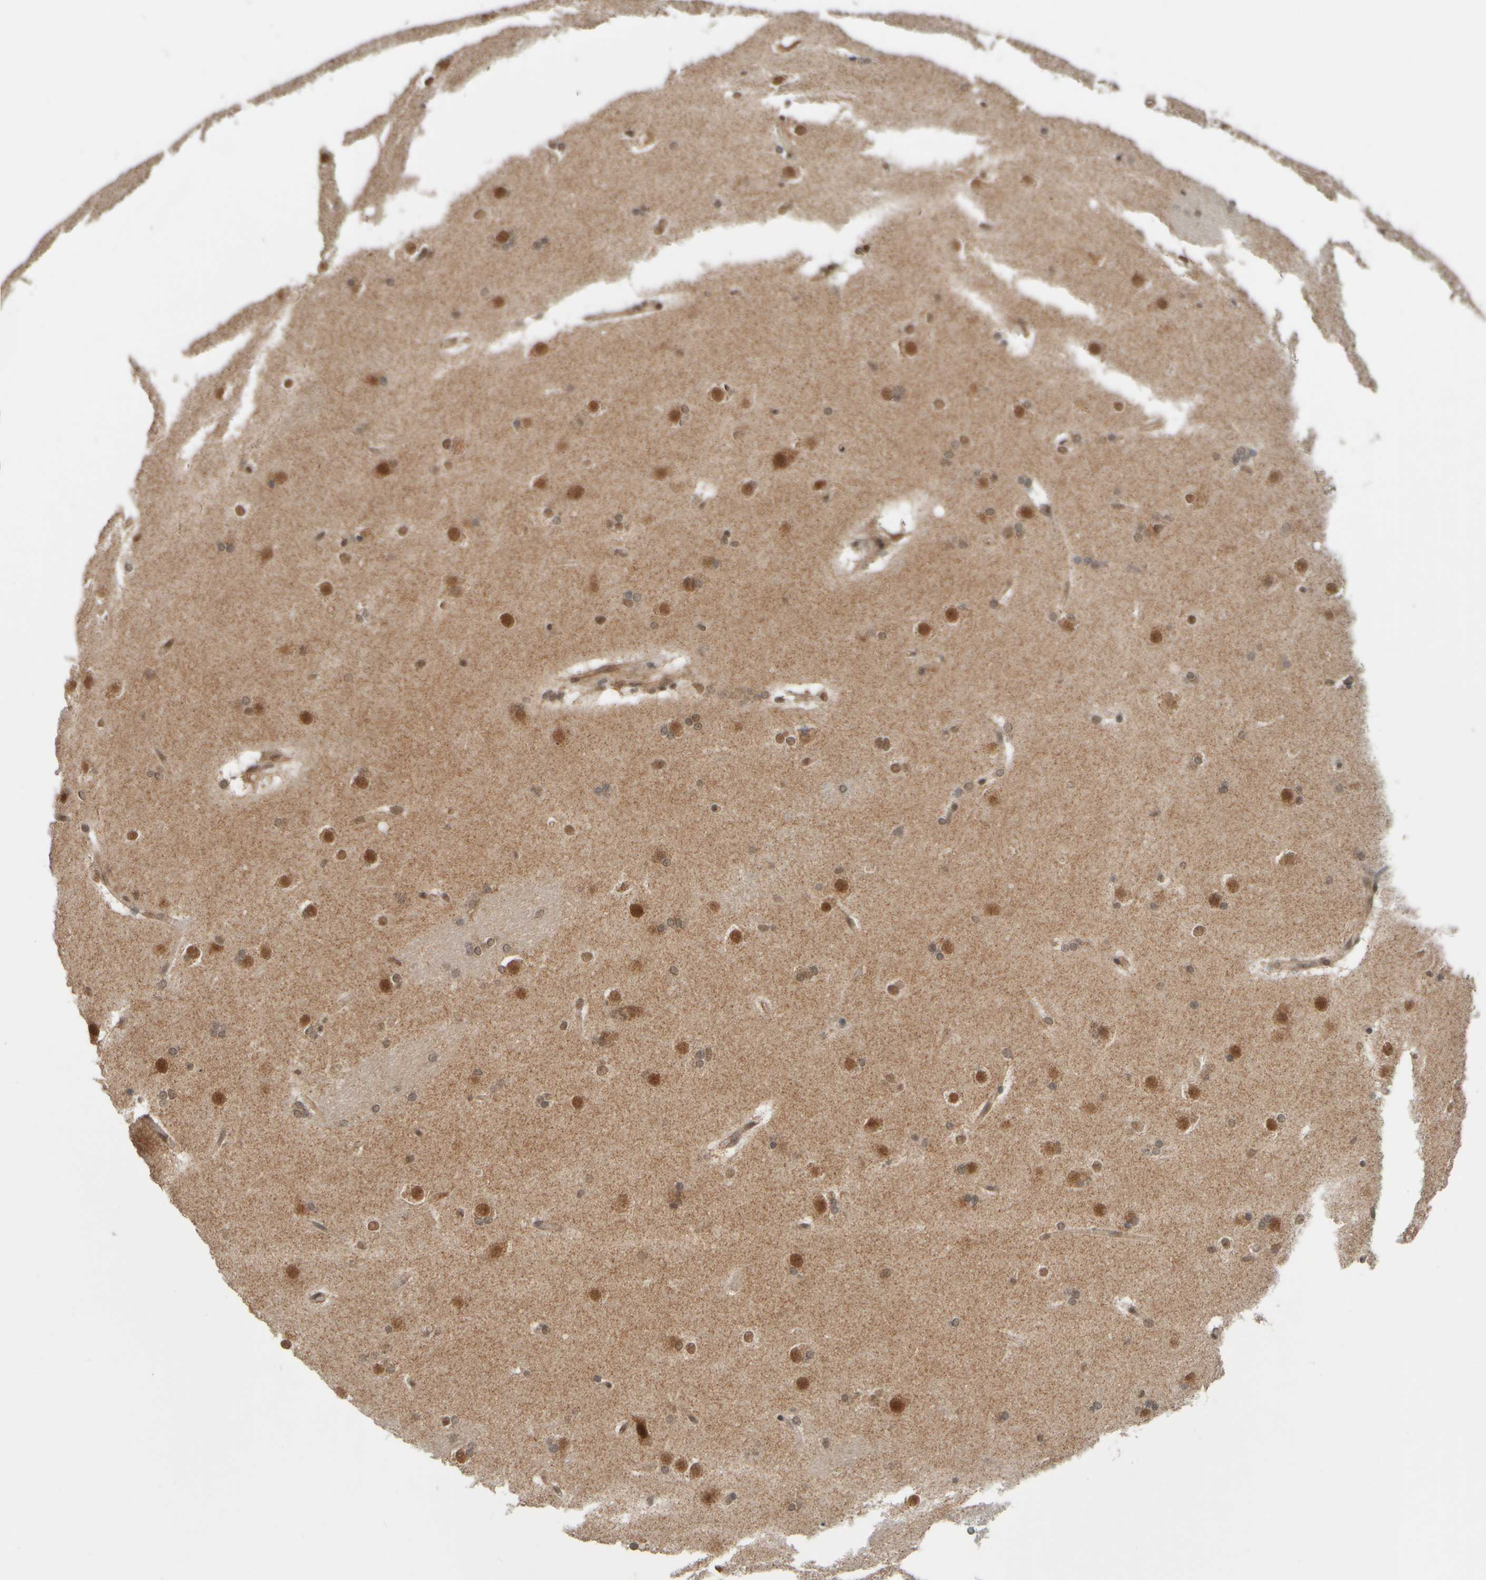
{"staining": {"intensity": "moderate", "quantity": "25%-75%", "location": "nuclear"}, "tissue": "caudate", "cell_type": "Glial cells", "image_type": "normal", "snomed": [{"axis": "morphology", "description": "Normal tissue, NOS"}, {"axis": "topography", "description": "Lateral ventricle wall"}], "caption": "This is a histology image of immunohistochemistry (IHC) staining of benign caudate, which shows moderate staining in the nuclear of glial cells.", "gene": "SYNRG", "patient": {"sex": "female", "age": 19}}